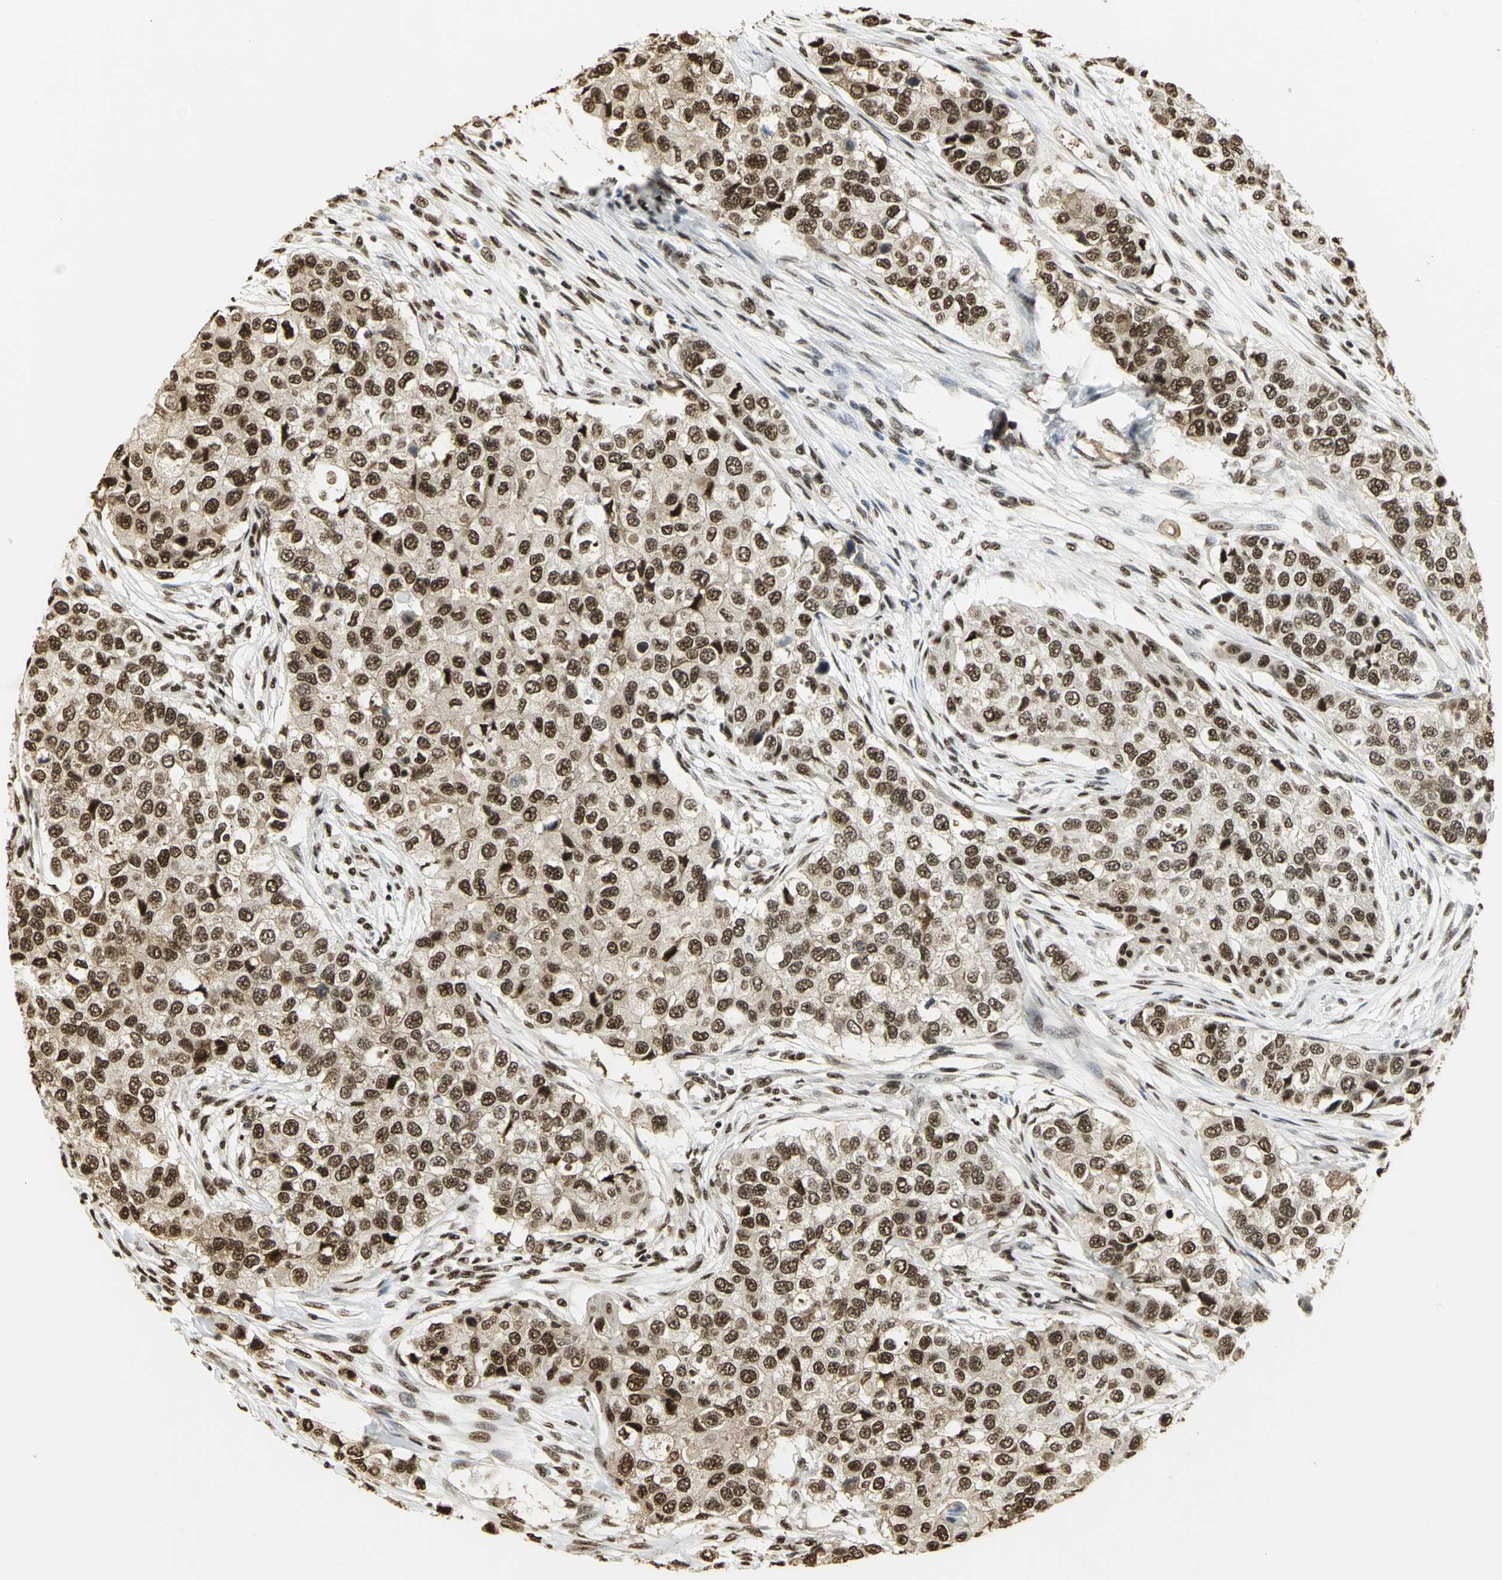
{"staining": {"intensity": "strong", "quantity": ">75%", "location": "nuclear"}, "tissue": "breast cancer", "cell_type": "Tumor cells", "image_type": "cancer", "snomed": [{"axis": "morphology", "description": "Normal tissue, NOS"}, {"axis": "morphology", "description": "Duct carcinoma"}, {"axis": "topography", "description": "Breast"}], "caption": "Immunohistochemical staining of human breast cancer demonstrates strong nuclear protein staining in about >75% of tumor cells. (Stains: DAB in brown, nuclei in blue, Microscopy: brightfield microscopy at high magnification).", "gene": "SET", "patient": {"sex": "female", "age": 49}}